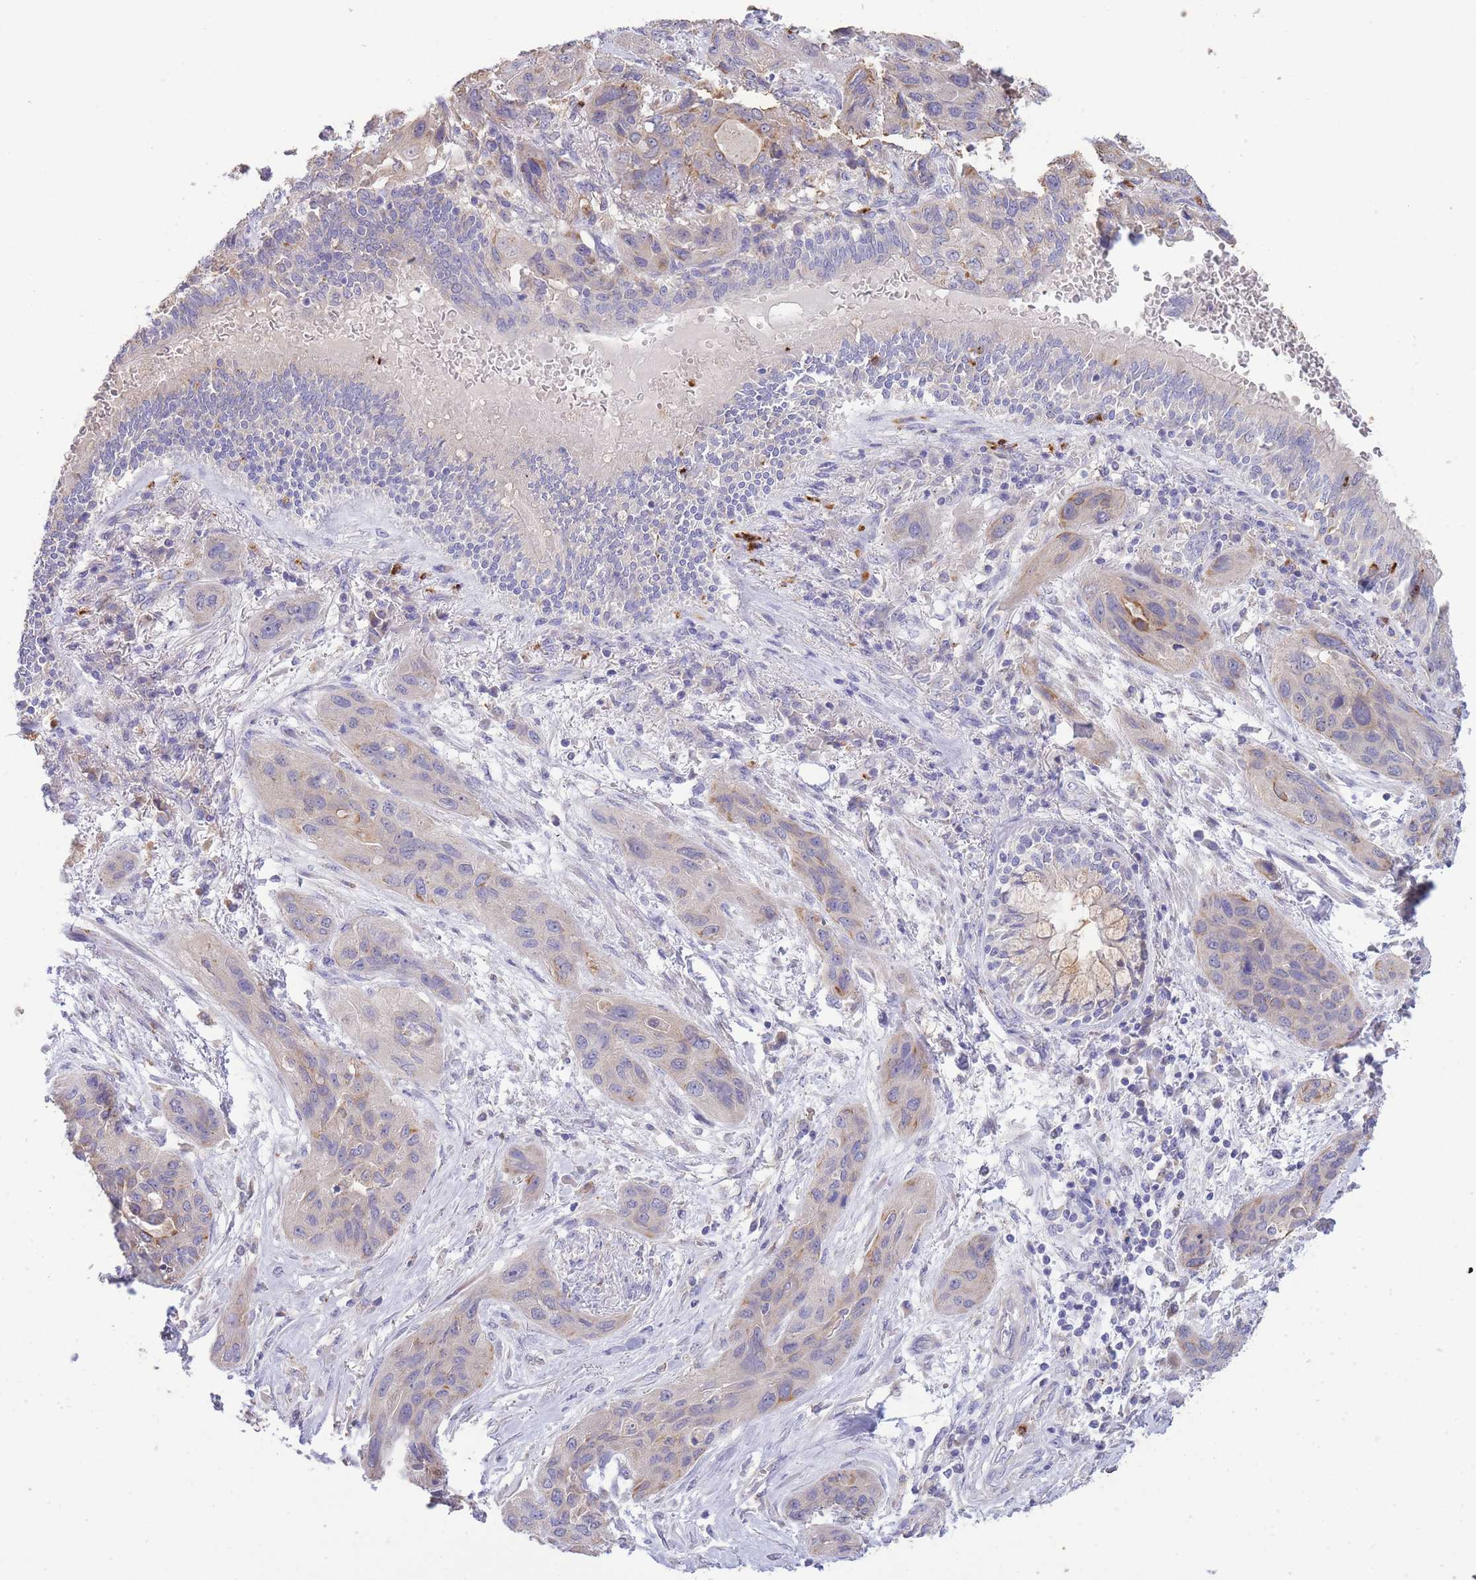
{"staining": {"intensity": "weak", "quantity": "25%-75%", "location": "cytoplasmic/membranous"}, "tissue": "lung cancer", "cell_type": "Tumor cells", "image_type": "cancer", "snomed": [{"axis": "morphology", "description": "Squamous cell carcinoma, NOS"}, {"axis": "topography", "description": "Lung"}], "caption": "Protein staining shows weak cytoplasmic/membranous expression in approximately 25%-75% of tumor cells in squamous cell carcinoma (lung). Immunohistochemistry stains the protein in brown and the nuclei are stained blue.", "gene": "CENPM", "patient": {"sex": "female", "age": 70}}